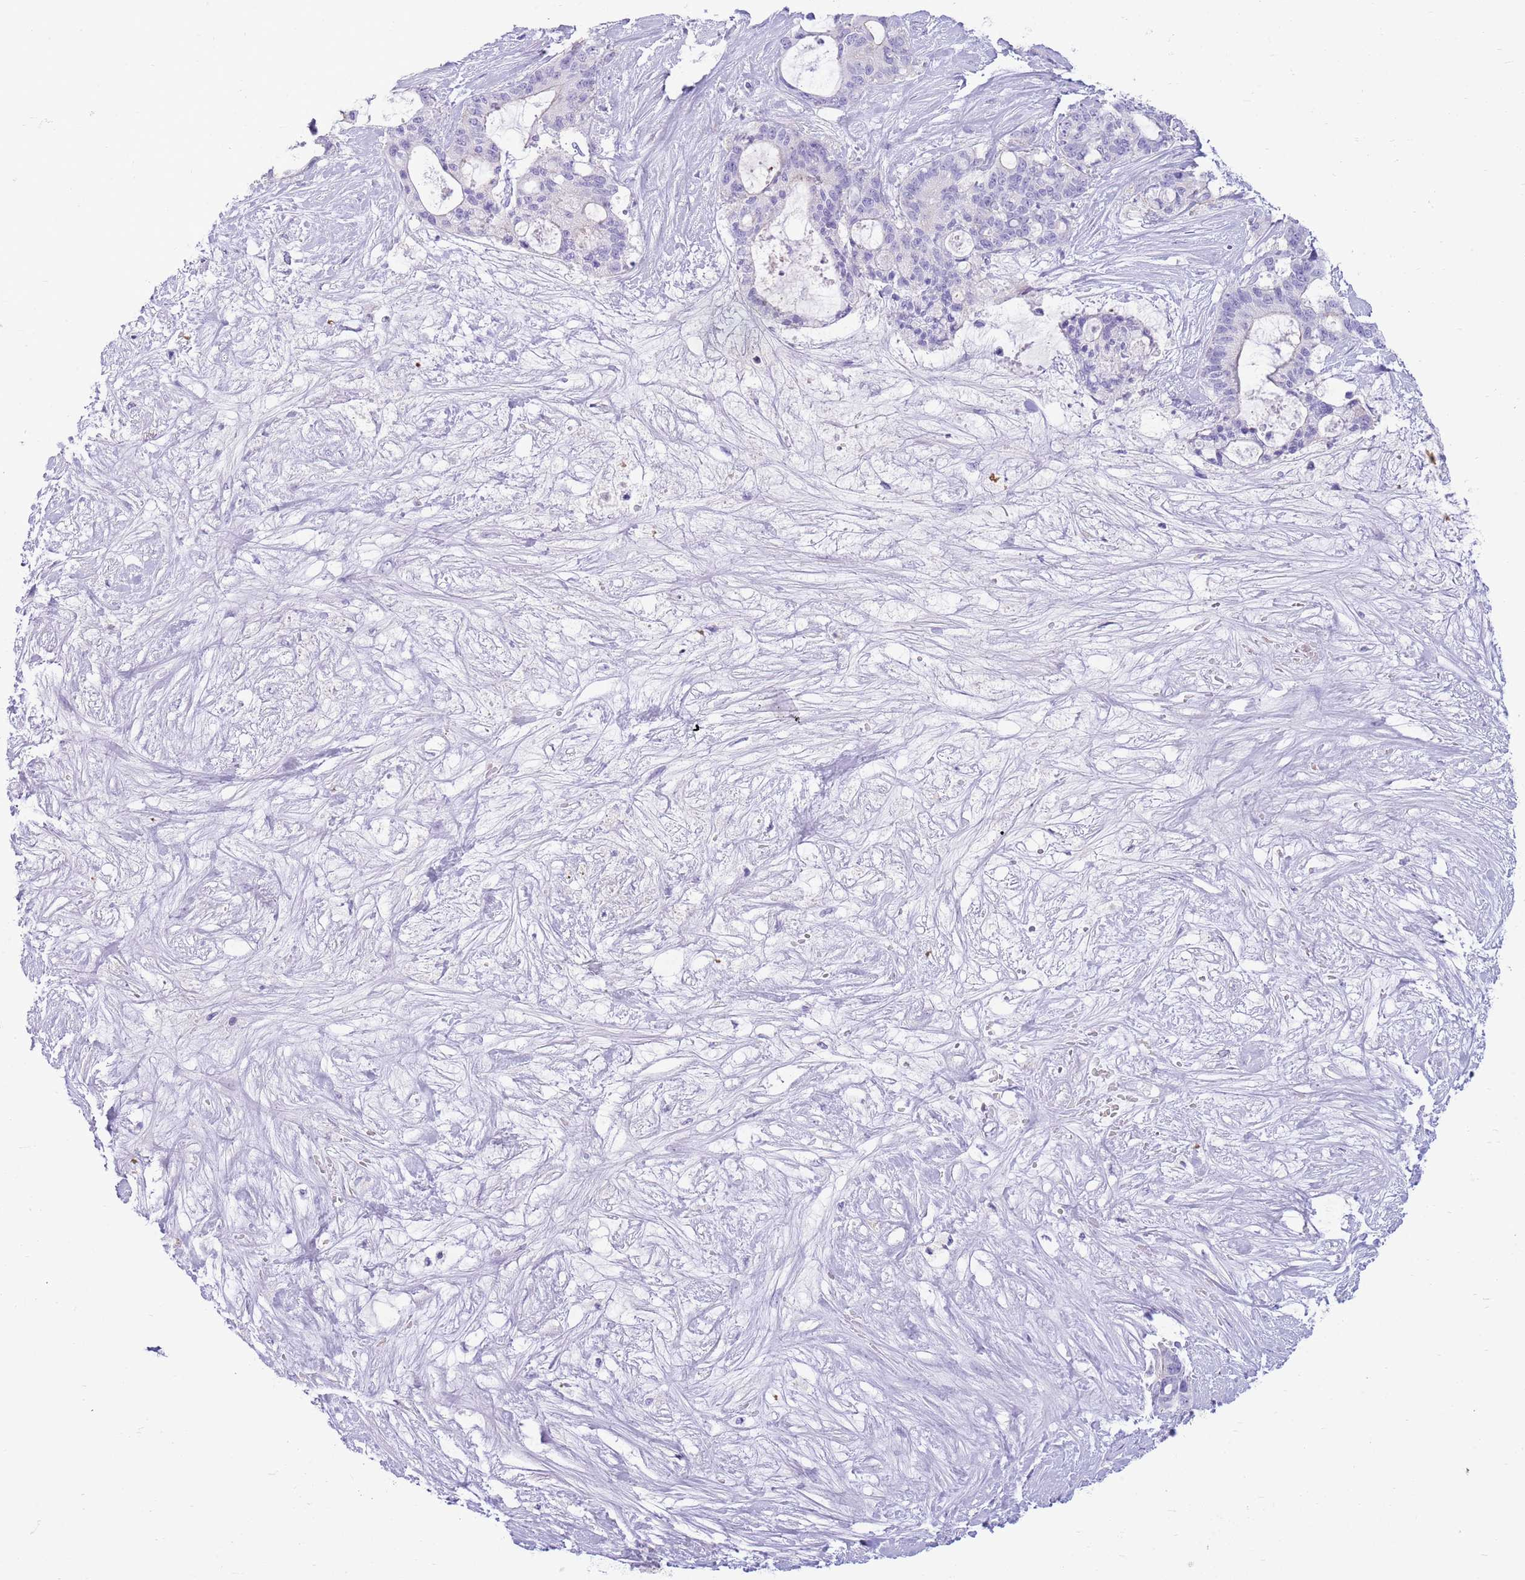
{"staining": {"intensity": "negative", "quantity": "none", "location": "none"}, "tissue": "liver cancer", "cell_type": "Tumor cells", "image_type": "cancer", "snomed": [{"axis": "morphology", "description": "Normal tissue, NOS"}, {"axis": "morphology", "description": "Cholangiocarcinoma"}, {"axis": "topography", "description": "Liver"}, {"axis": "topography", "description": "Peripheral nerve tissue"}], "caption": "Tumor cells show no significant protein expression in cholangiocarcinoma (liver).", "gene": "OR4Q3", "patient": {"sex": "female", "age": 73}}